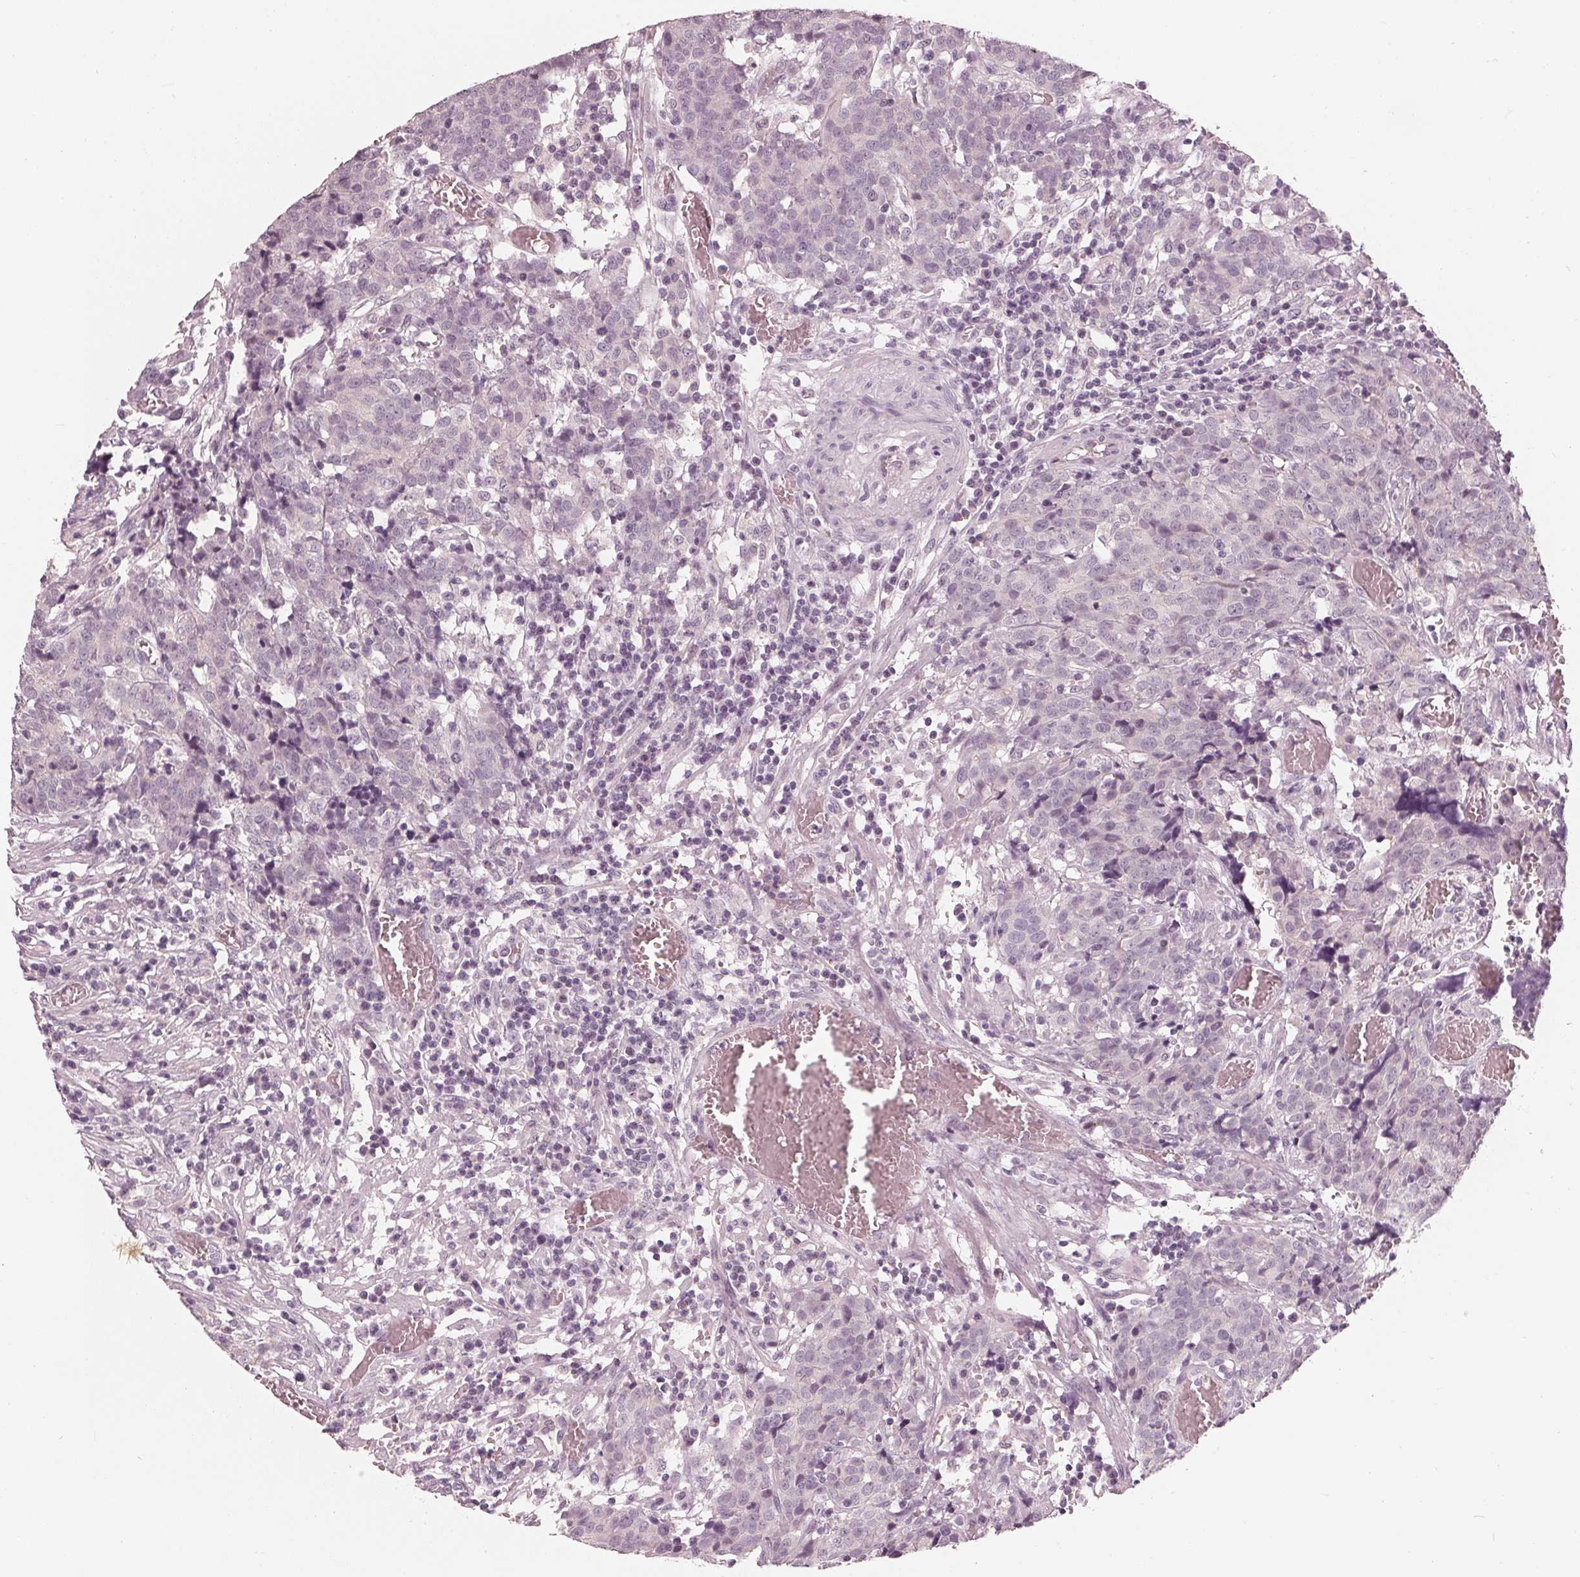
{"staining": {"intensity": "negative", "quantity": "none", "location": "none"}, "tissue": "prostate cancer", "cell_type": "Tumor cells", "image_type": "cancer", "snomed": [{"axis": "morphology", "description": "Adenocarcinoma, High grade"}, {"axis": "topography", "description": "Prostate and seminal vesicle, NOS"}], "caption": "This image is of prostate high-grade adenocarcinoma stained with immunohistochemistry (IHC) to label a protein in brown with the nuclei are counter-stained blue. There is no positivity in tumor cells. Brightfield microscopy of IHC stained with DAB (brown) and hematoxylin (blue), captured at high magnification.", "gene": "SAT2", "patient": {"sex": "male", "age": 60}}